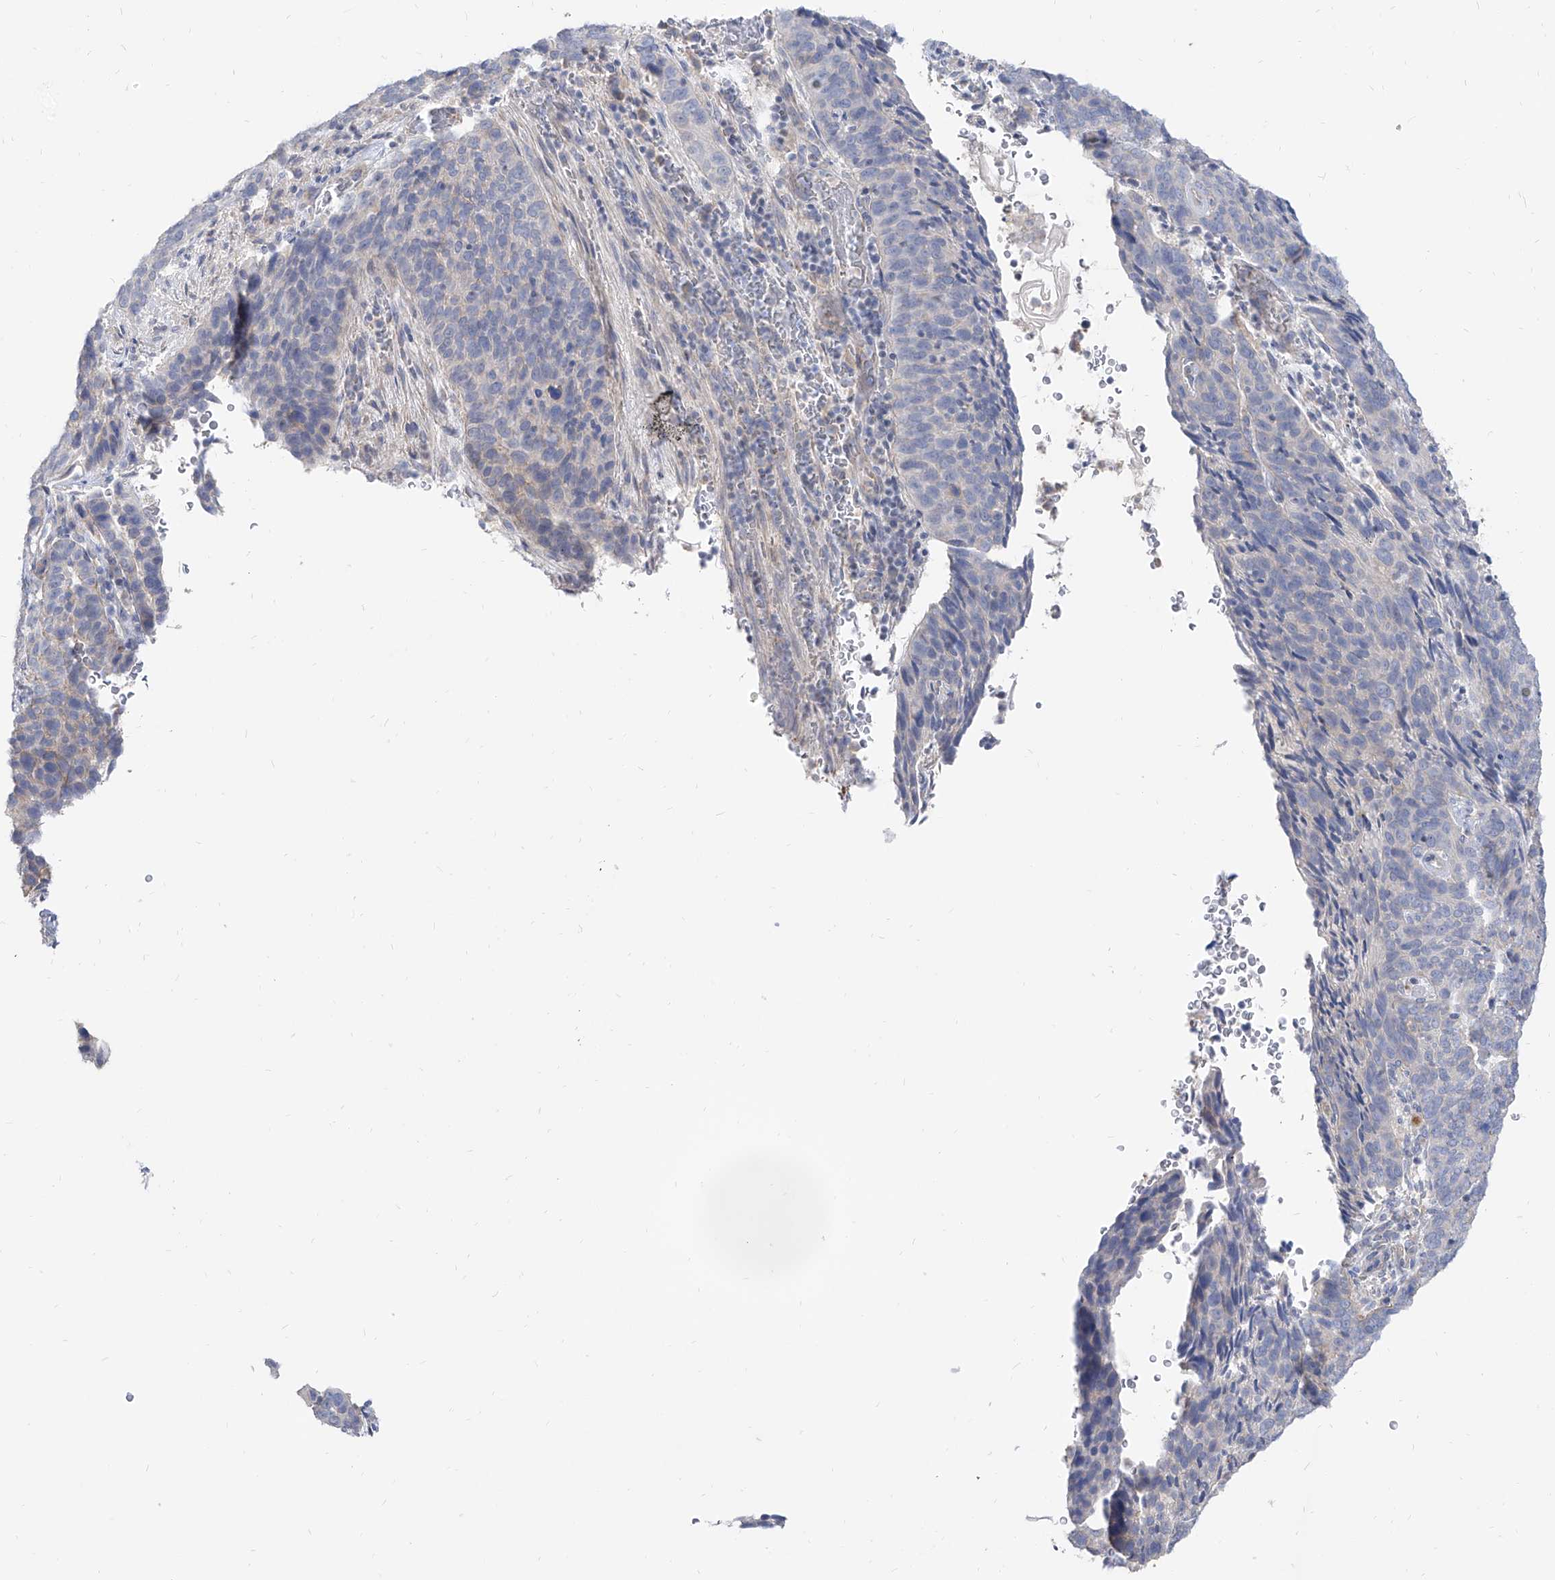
{"staining": {"intensity": "negative", "quantity": "none", "location": "none"}, "tissue": "cervical cancer", "cell_type": "Tumor cells", "image_type": "cancer", "snomed": [{"axis": "morphology", "description": "Squamous cell carcinoma, NOS"}, {"axis": "topography", "description": "Cervix"}], "caption": "Immunohistochemistry of human cervical squamous cell carcinoma displays no staining in tumor cells.", "gene": "RBFOX3", "patient": {"sex": "female", "age": 60}}